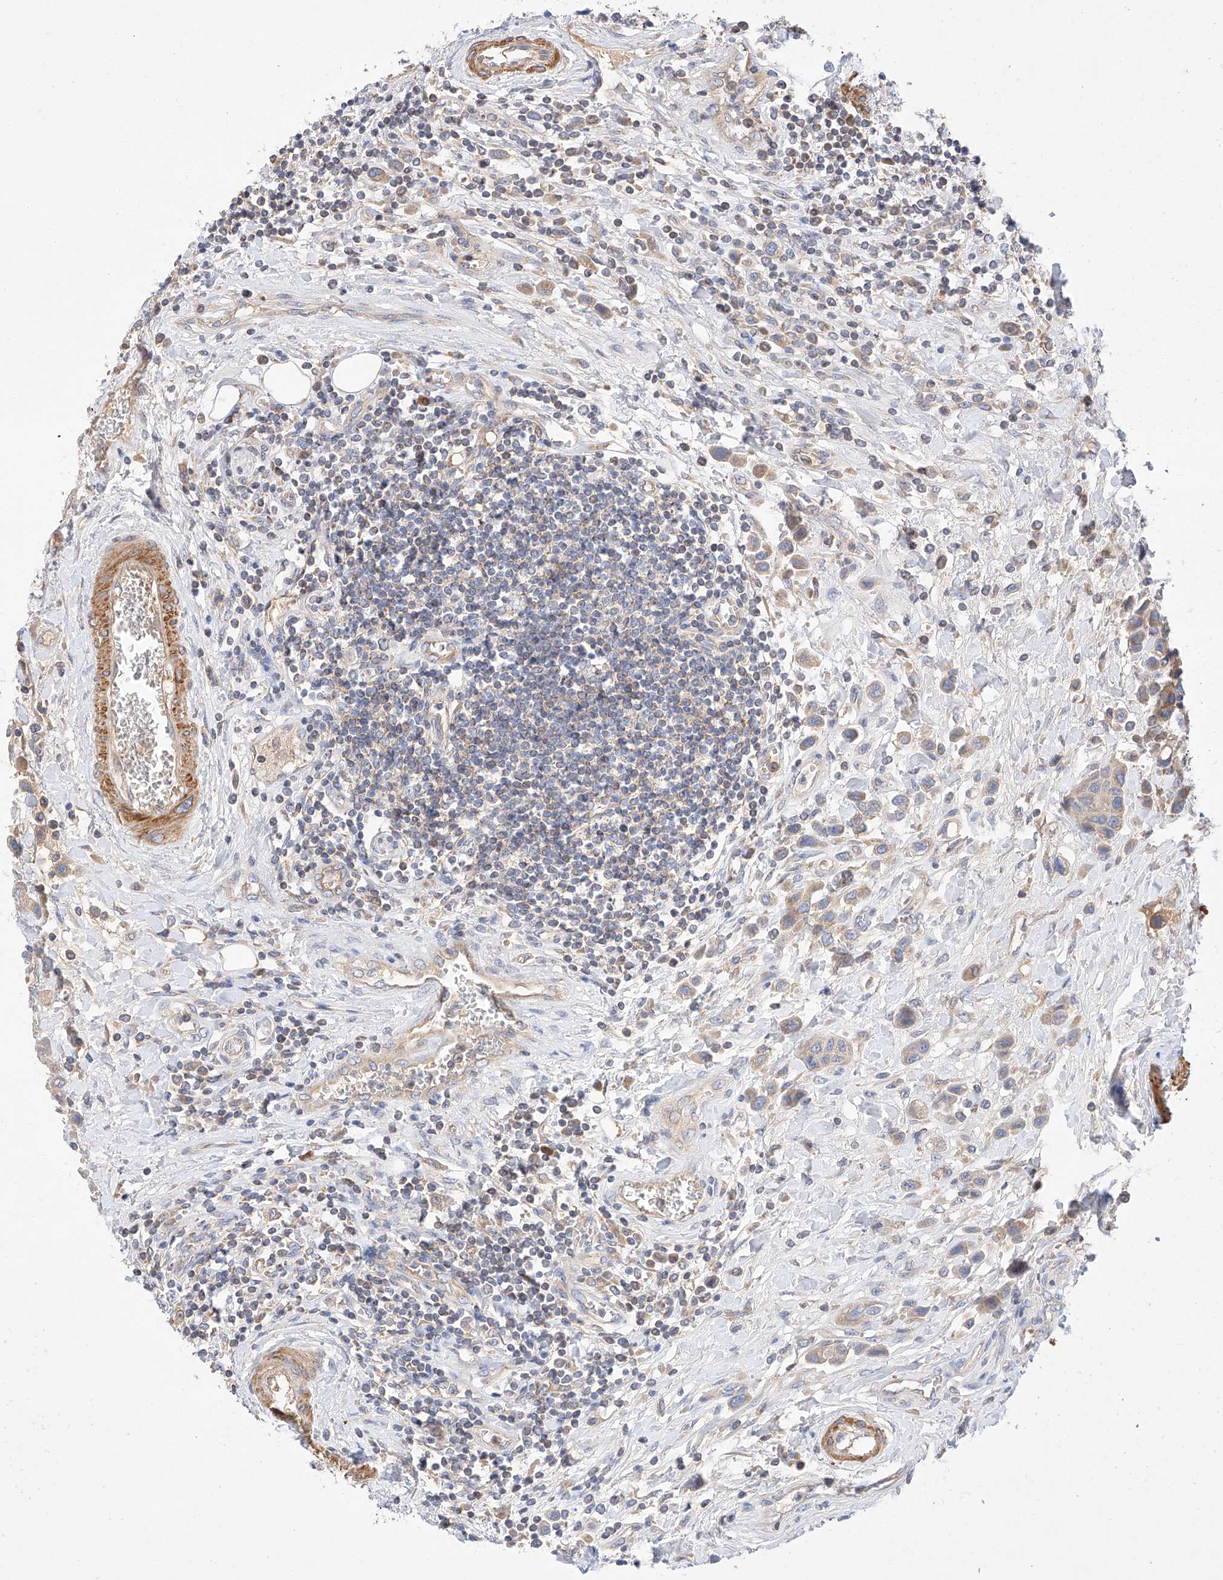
{"staining": {"intensity": "weak", "quantity": ">75%", "location": "cytoplasmic/membranous"}, "tissue": "urothelial cancer", "cell_type": "Tumor cells", "image_type": "cancer", "snomed": [{"axis": "morphology", "description": "Urothelial carcinoma, High grade"}, {"axis": "topography", "description": "Urinary bladder"}], "caption": "Weak cytoplasmic/membranous staining is present in approximately >75% of tumor cells in high-grade urothelial carcinoma.", "gene": "C6orf118", "patient": {"sex": "male", "age": 50}}